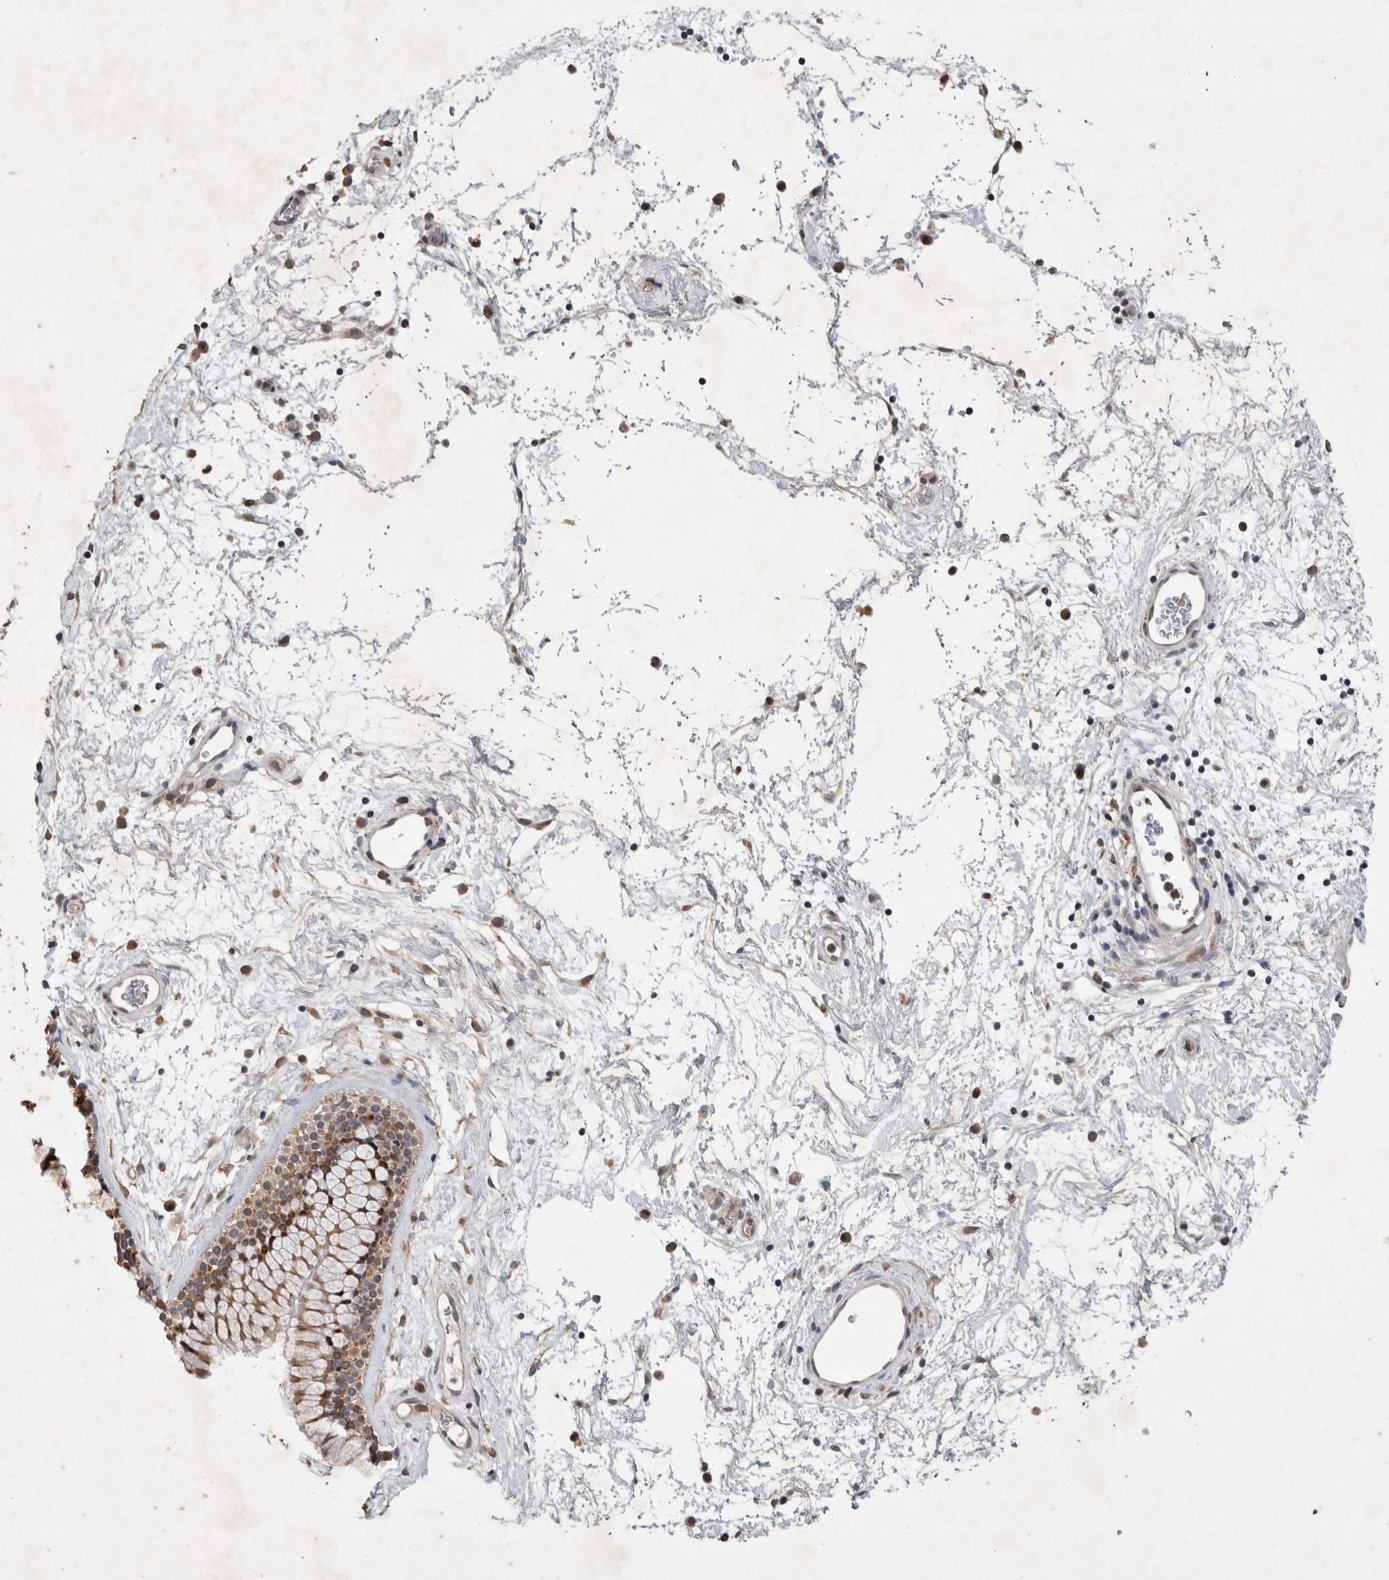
{"staining": {"intensity": "moderate", "quantity": "<25%", "location": "cytoplasmic/membranous,nuclear"}, "tissue": "nasopharynx", "cell_type": "Respiratory epithelial cells", "image_type": "normal", "snomed": [{"axis": "morphology", "description": "Normal tissue, NOS"}, {"axis": "morphology", "description": "Inflammation, NOS"}, {"axis": "topography", "description": "Nasopharynx"}], "caption": "Immunohistochemistry (IHC) micrograph of benign nasopharynx: nasopharynx stained using IHC displays low levels of moderate protein expression localized specifically in the cytoplasmic/membranous,nuclear of respiratory epithelial cells, appearing as a cytoplasmic/membranous,nuclear brown color.", "gene": "C8orf58", "patient": {"sex": "male", "age": 48}}